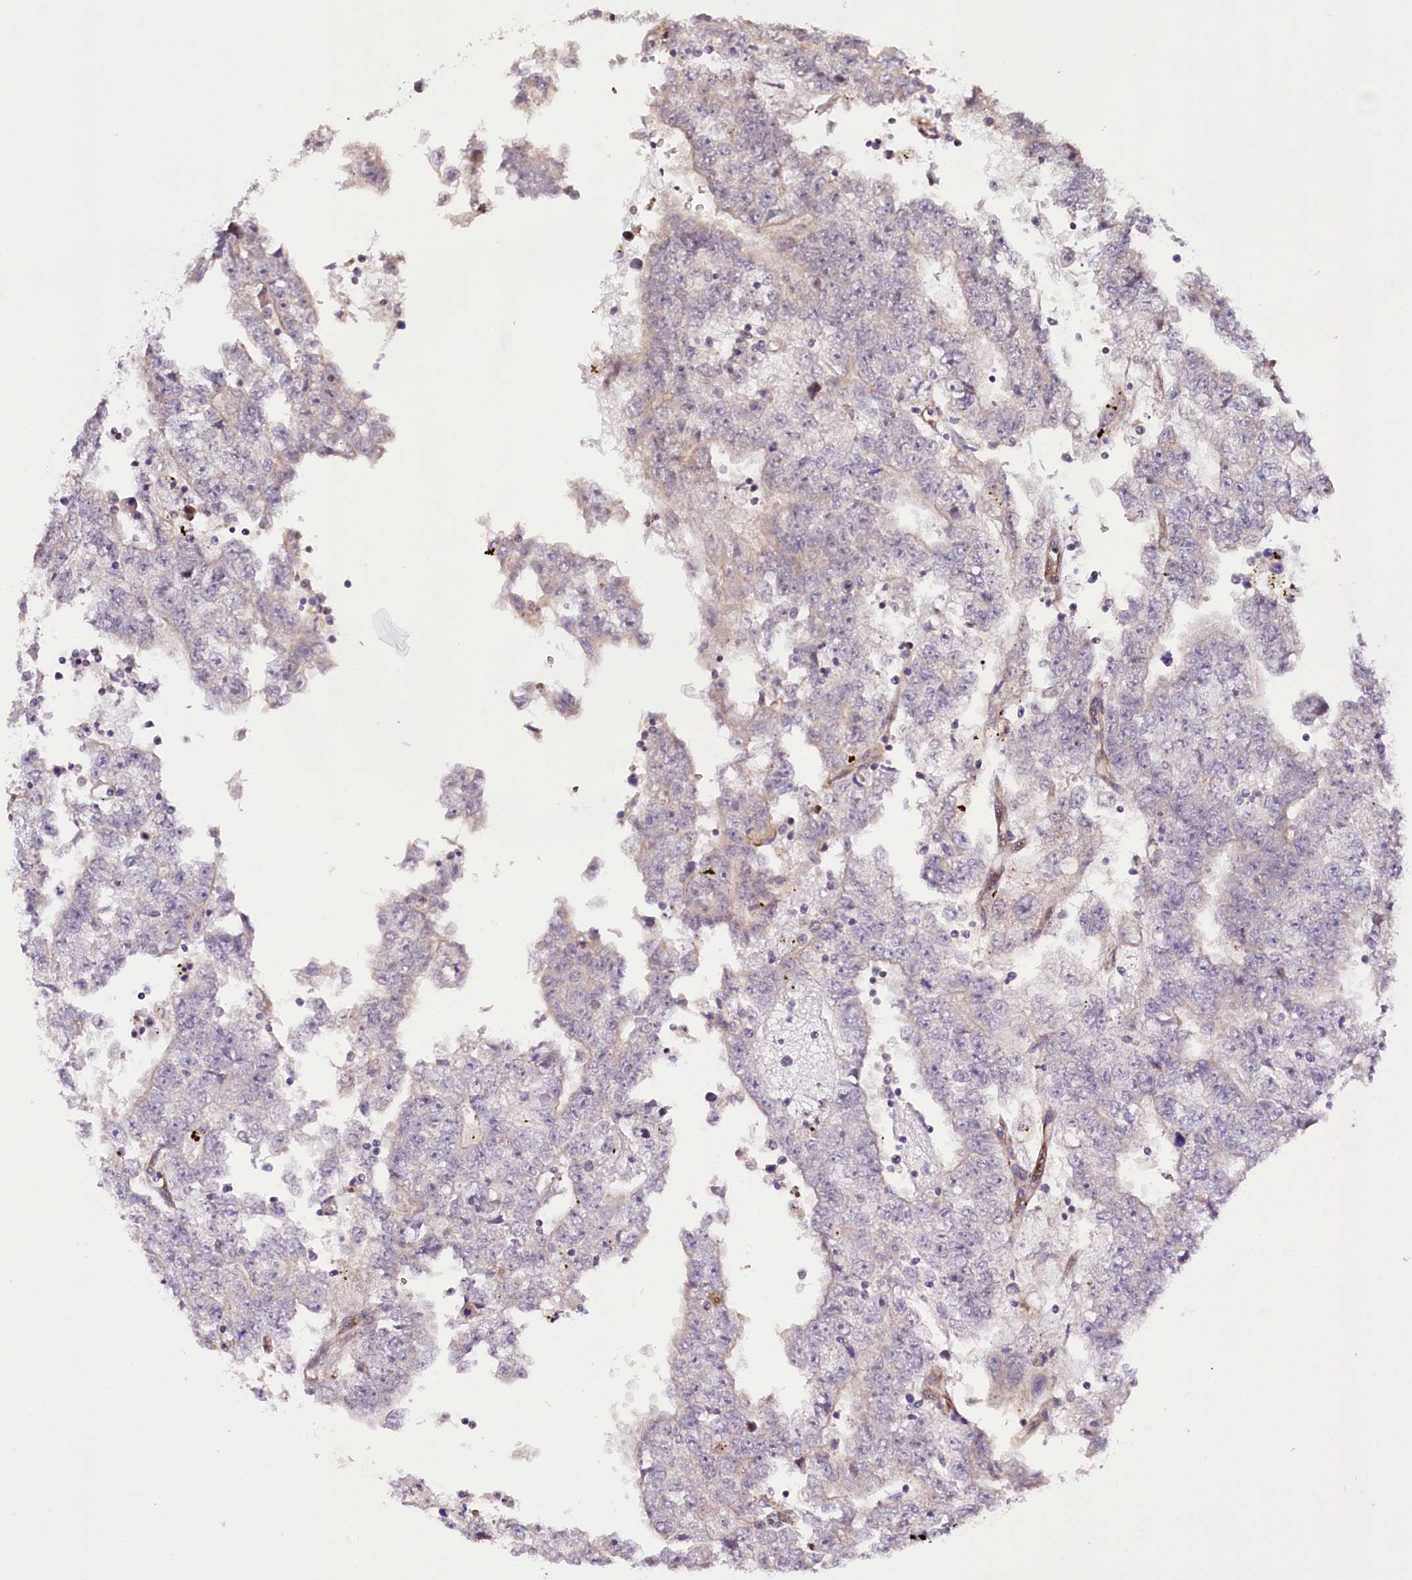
{"staining": {"intensity": "negative", "quantity": "none", "location": "none"}, "tissue": "testis cancer", "cell_type": "Tumor cells", "image_type": "cancer", "snomed": [{"axis": "morphology", "description": "Carcinoma, Embryonal, NOS"}, {"axis": "topography", "description": "Testis"}], "caption": "Immunohistochemical staining of embryonal carcinoma (testis) shows no significant expression in tumor cells. (DAB immunohistochemistry with hematoxylin counter stain).", "gene": "CUTC", "patient": {"sex": "male", "age": 25}}